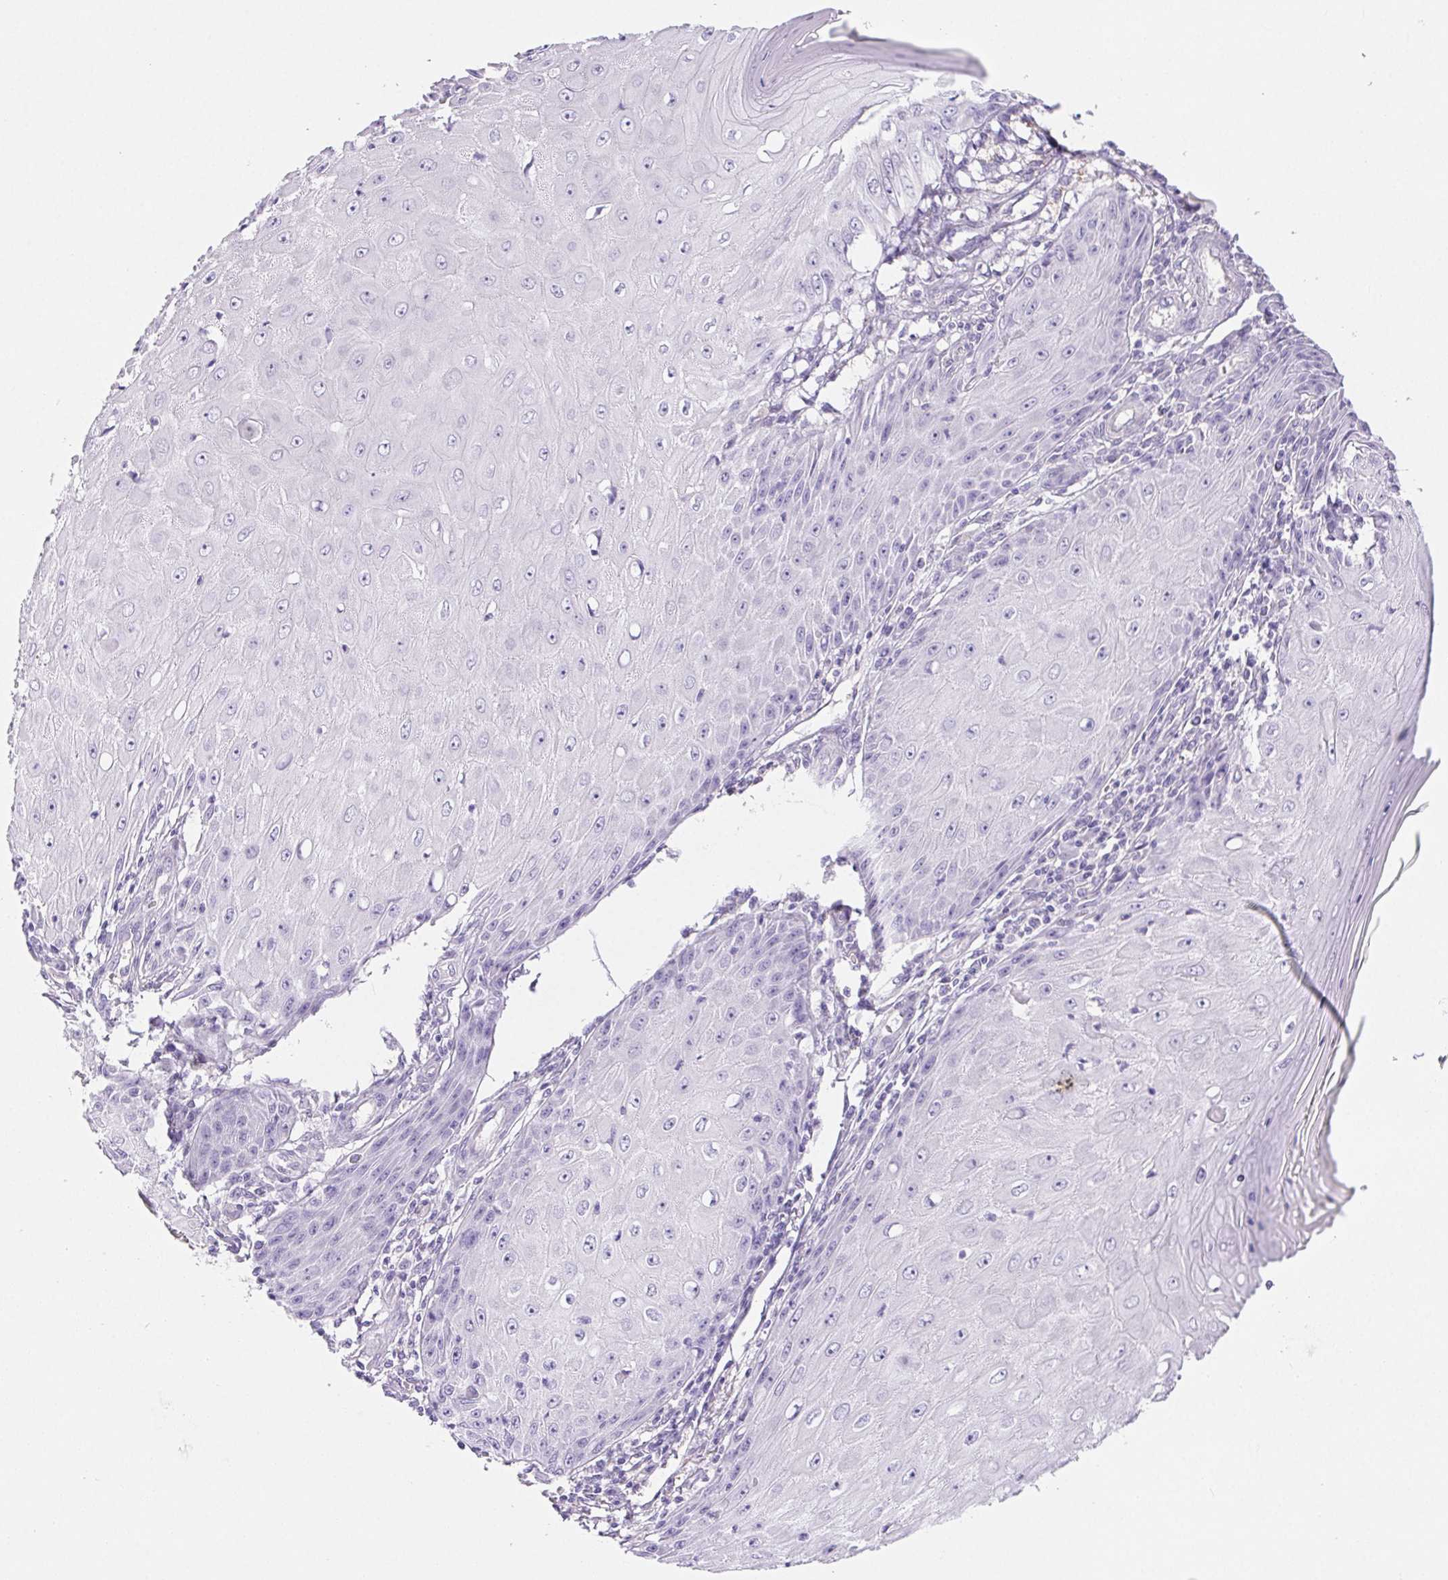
{"staining": {"intensity": "negative", "quantity": "none", "location": "none"}, "tissue": "skin cancer", "cell_type": "Tumor cells", "image_type": "cancer", "snomed": [{"axis": "morphology", "description": "Squamous cell carcinoma, NOS"}, {"axis": "topography", "description": "Skin"}], "caption": "Tumor cells show no significant staining in squamous cell carcinoma (skin).", "gene": "PNLIP", "patient": {"sex": "female", "age": 73}}